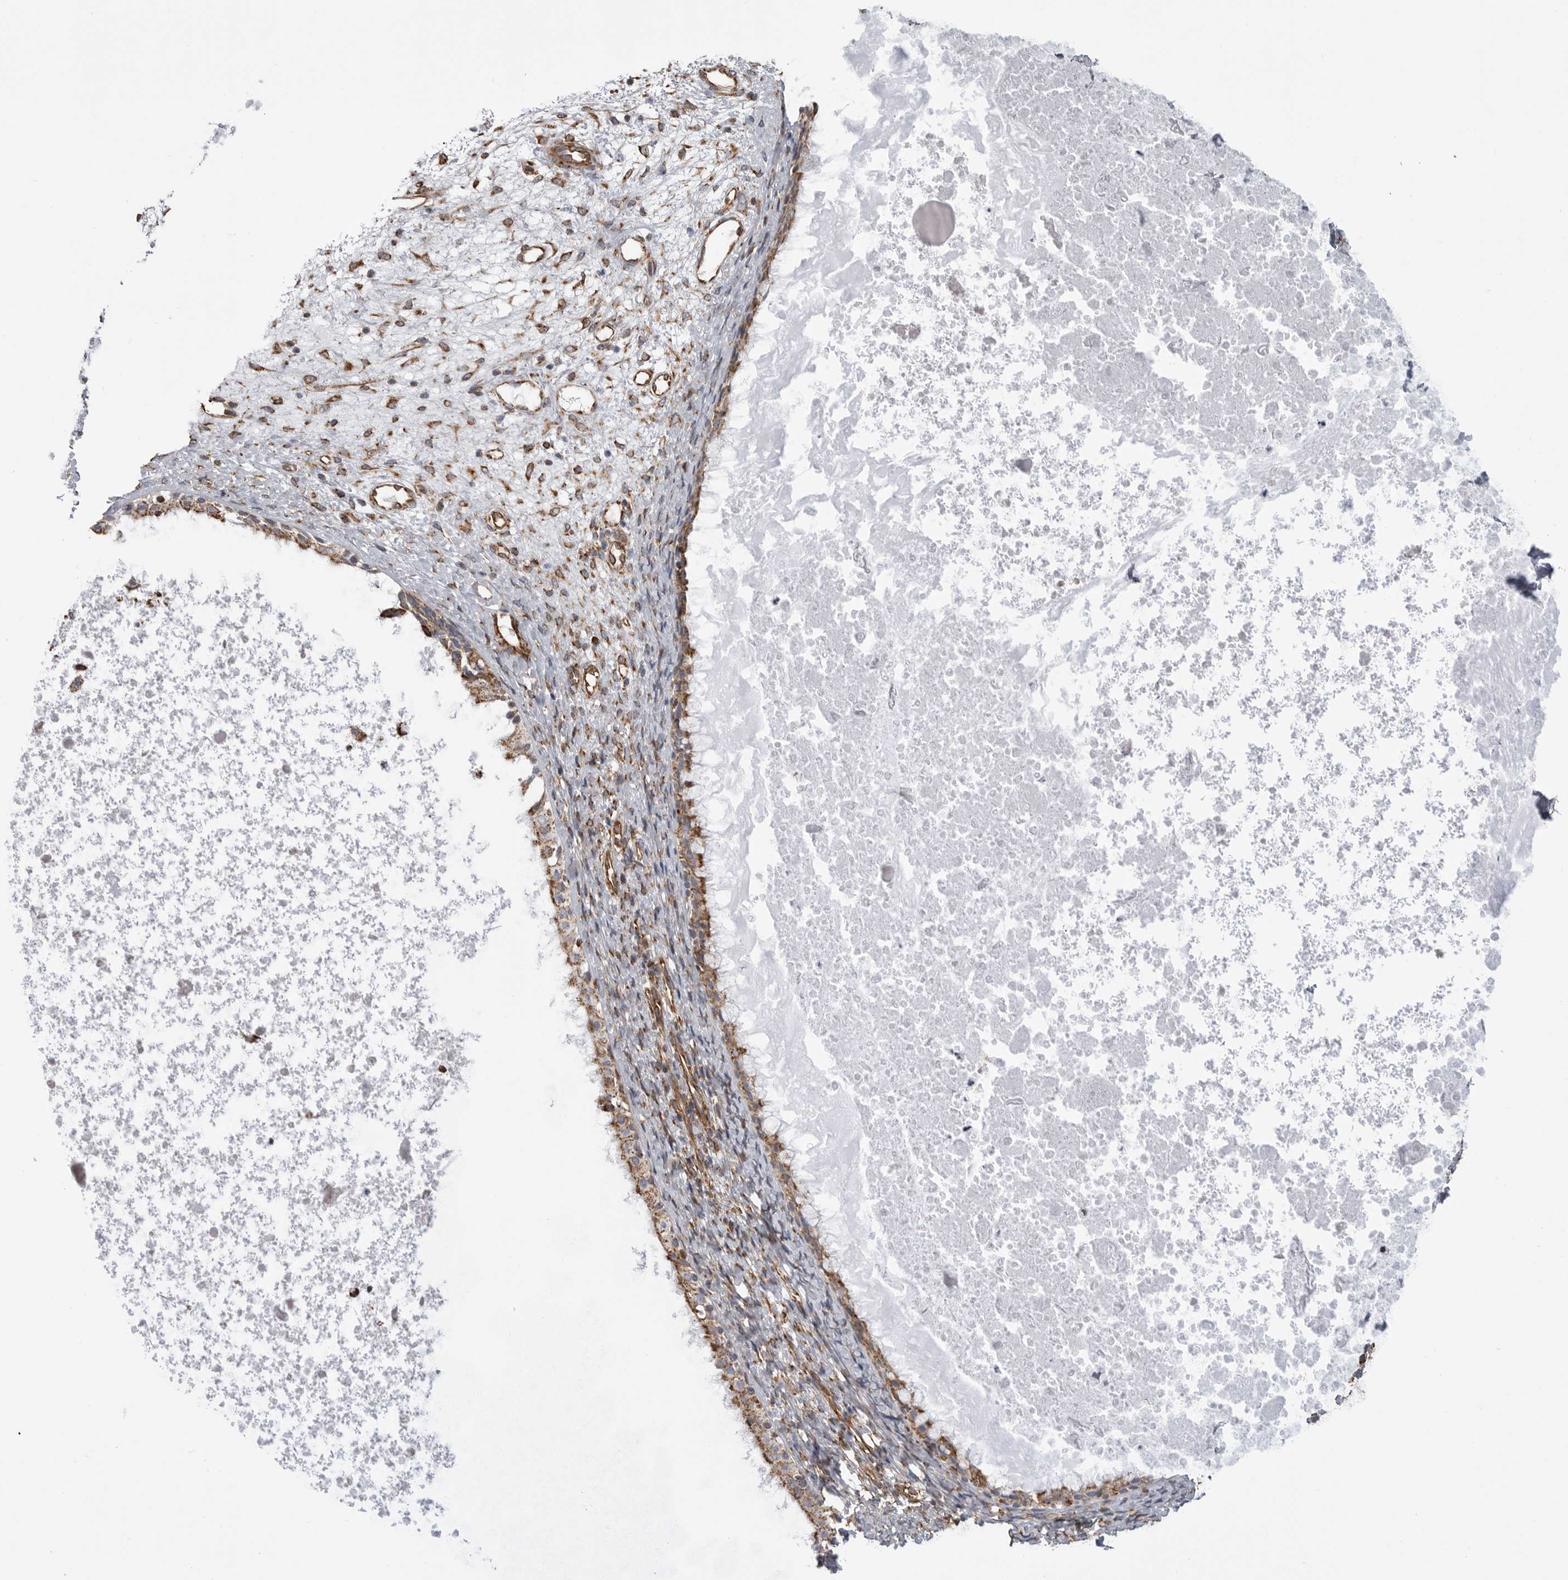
{"staining": {"intensity": "strong", "quantity": ">75%", "location": "cytoplasmic/membranous"}, "tissue": "nasopharynx", "cell_type": "Respiratory epithelial cells", "image_type": "normal", "snomed": [{"axis": "morphology", "description": "Normal tissue, NOS"}, {"axis": "topography", "description": "Nasopharynx"}], "caption": "This is a histology image of immunohistochemistry (IHC) staining of unremarkable nasopharynx, which shows strong positivity in the cytoplasmic/membranous of respiratory epithelial cells.", "gene": "FH", "patient": {"sex": "male", "age": 22}}